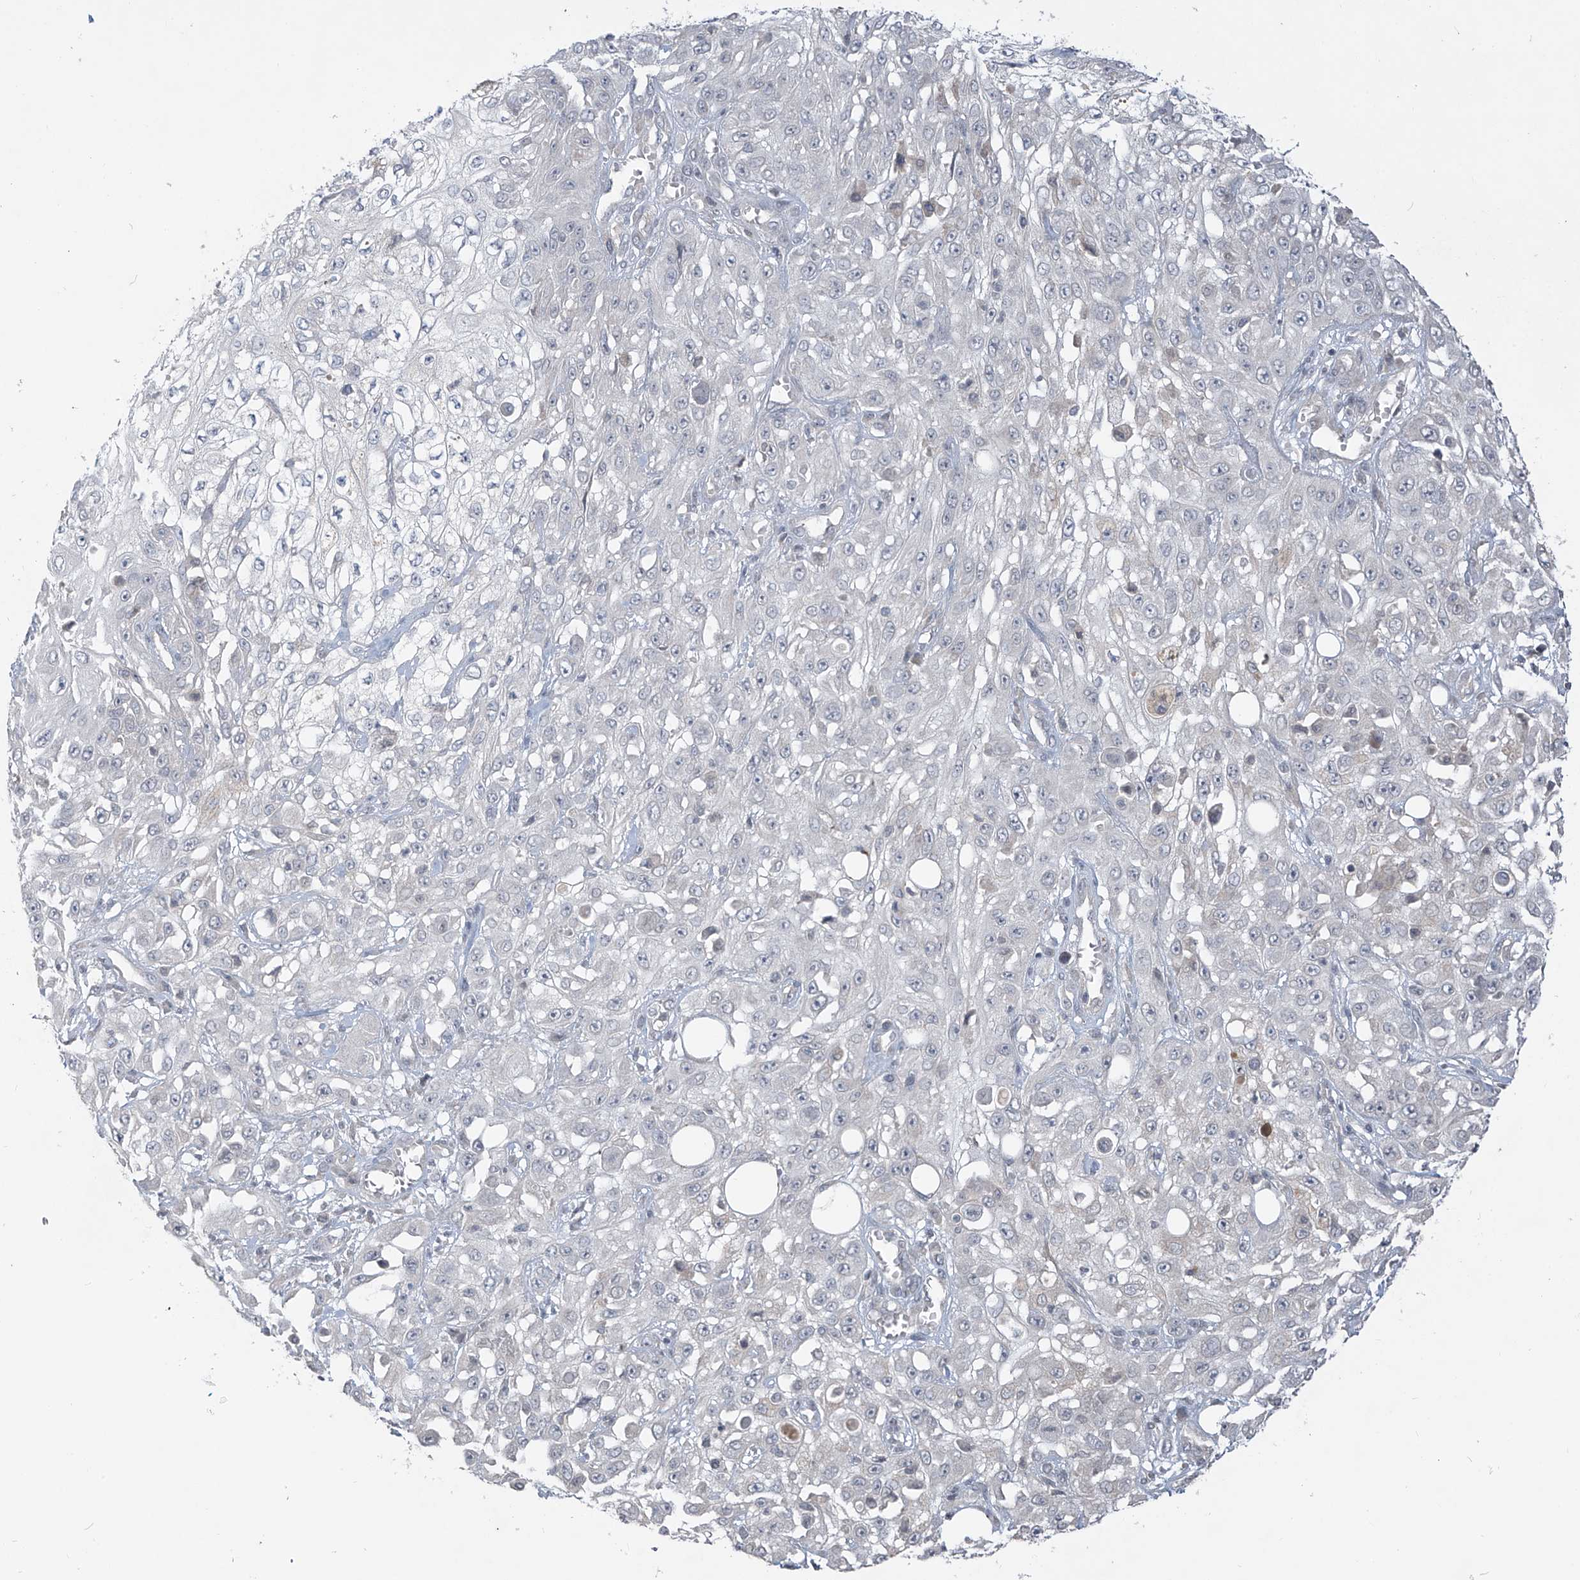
{"staining": {"intensity": "negative", "quantity": "none", "location": "none"}, "tissue": "skin cancer", "cell_type": "Tumor cells", "image_type": "cancer", "snomed": [{"axis": "morphology", "description": "Squamous cell carcinoma, NOS"}, {"axis": "morphology", "description": "Squamous cell carcinoma, metastatic, NOS"}, {"axis": "topography", "description": "Skin"}, {"axis": "topography", "description": "Lymph node"}], "caption": "This is an immunohistochemistry (IHC) histopathology image of human squamous cell carcinoma (skin). There is no staining in tumor cells.", "gene": "DGKQ", "patient": {"sex": "male", "age": 75}}